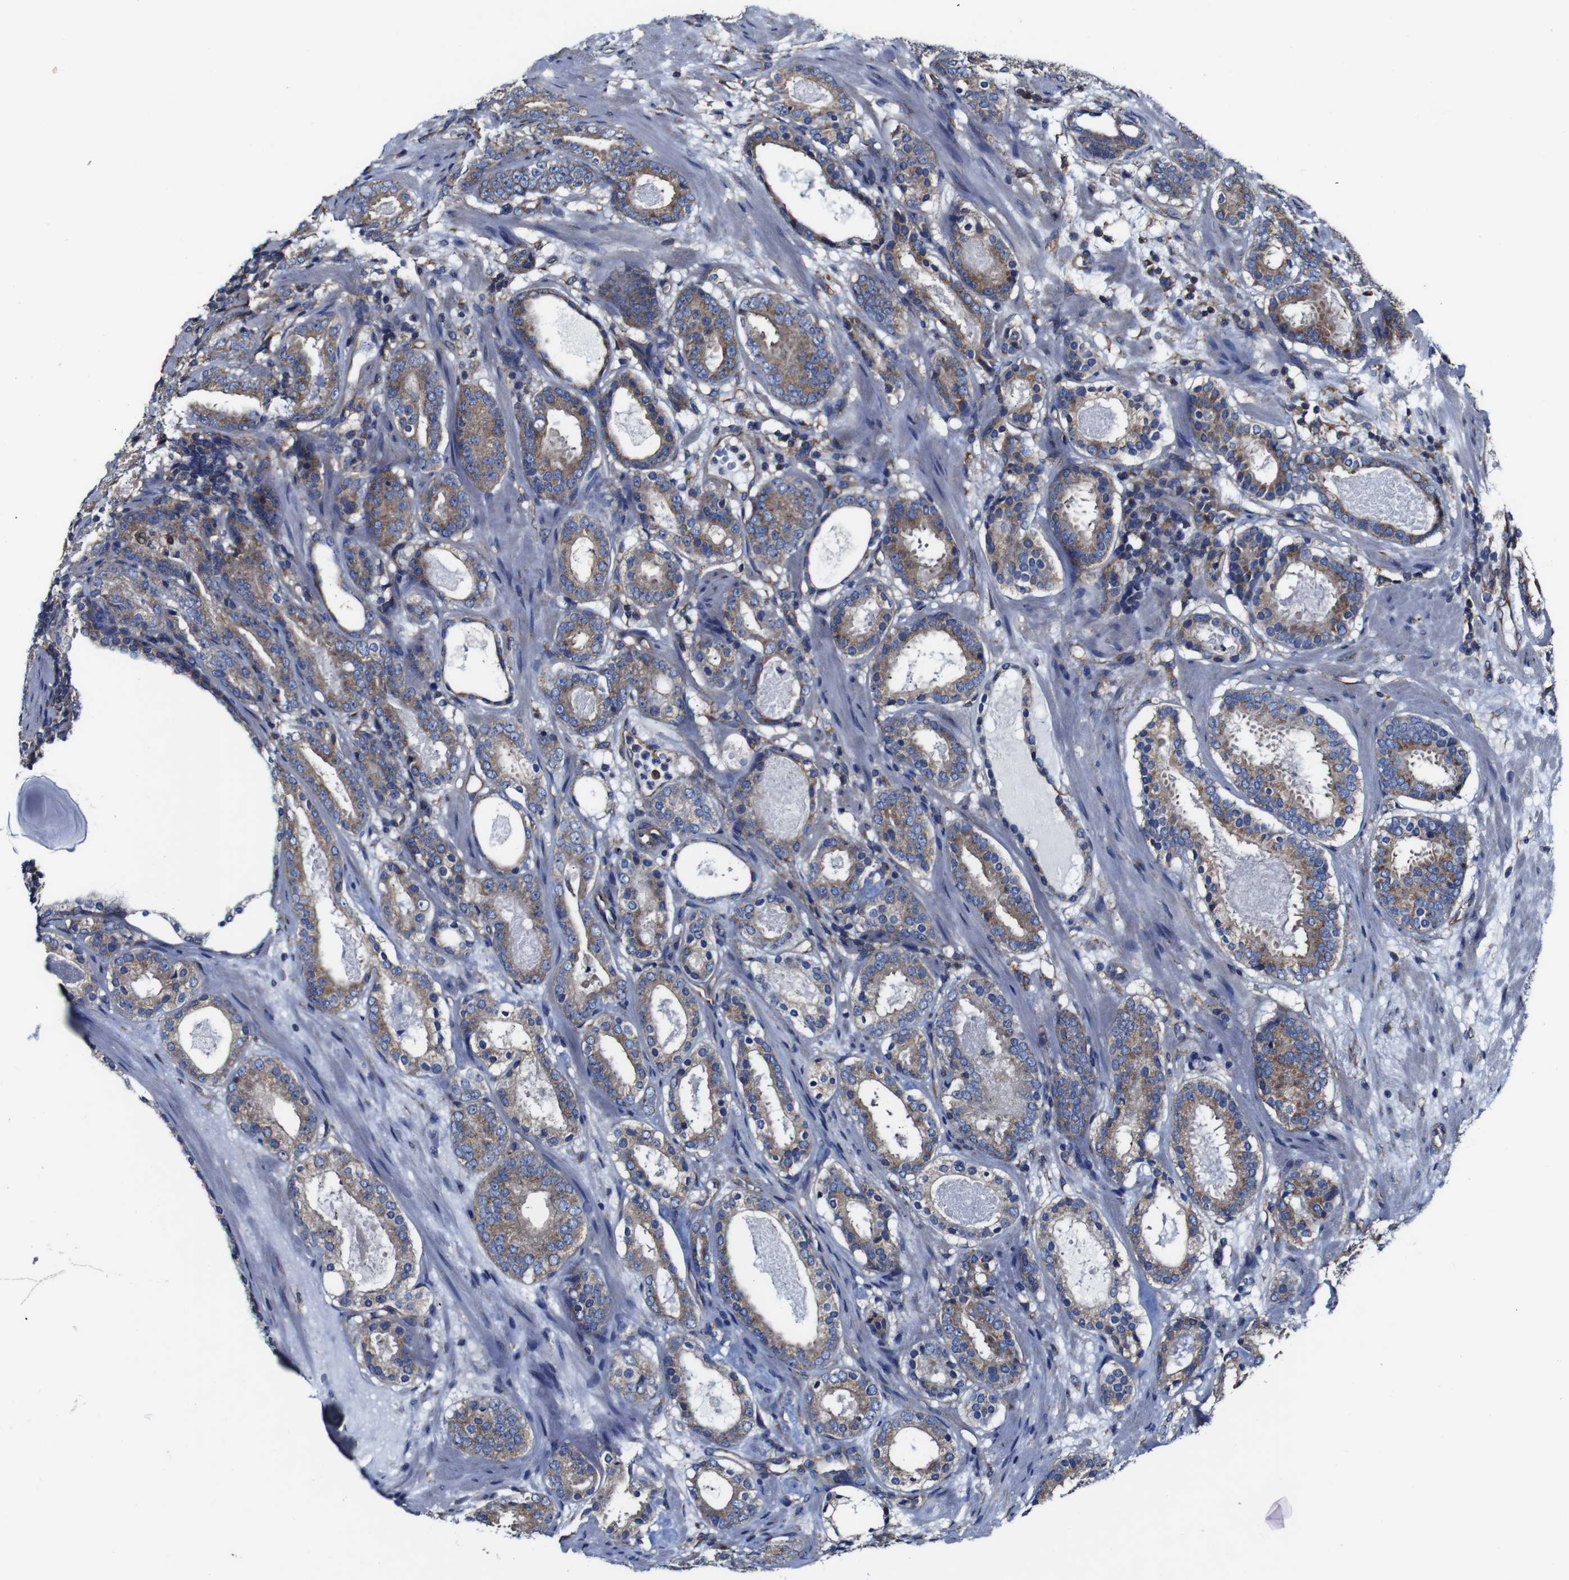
{"staining": {"intensity": "moderate", "quantity": ">75%", "location": "cytoplasmic/membranous"}, "tissue": "prostate cancer", "cell_type": "Tumor cells", "image_type": "cancer", "snomed": [{"axis": "morphology", "description": "Adenocarcinoma, Low grade"}, {"axis": "topography", "description": "Prostate"}], "caption": "IHC image of neoplastic tissue: prostate cancer (adenocarcinoma (low-grade)) stained using IHC exhibits medium levels of moderate protein expression localized specifically in the cytoplasmic/membranous of tumor cells, appearing as a cytoplasmic/membranous brown color.", "gene": "CSF1R", "patient": {"sex": "male", "age": 69}}